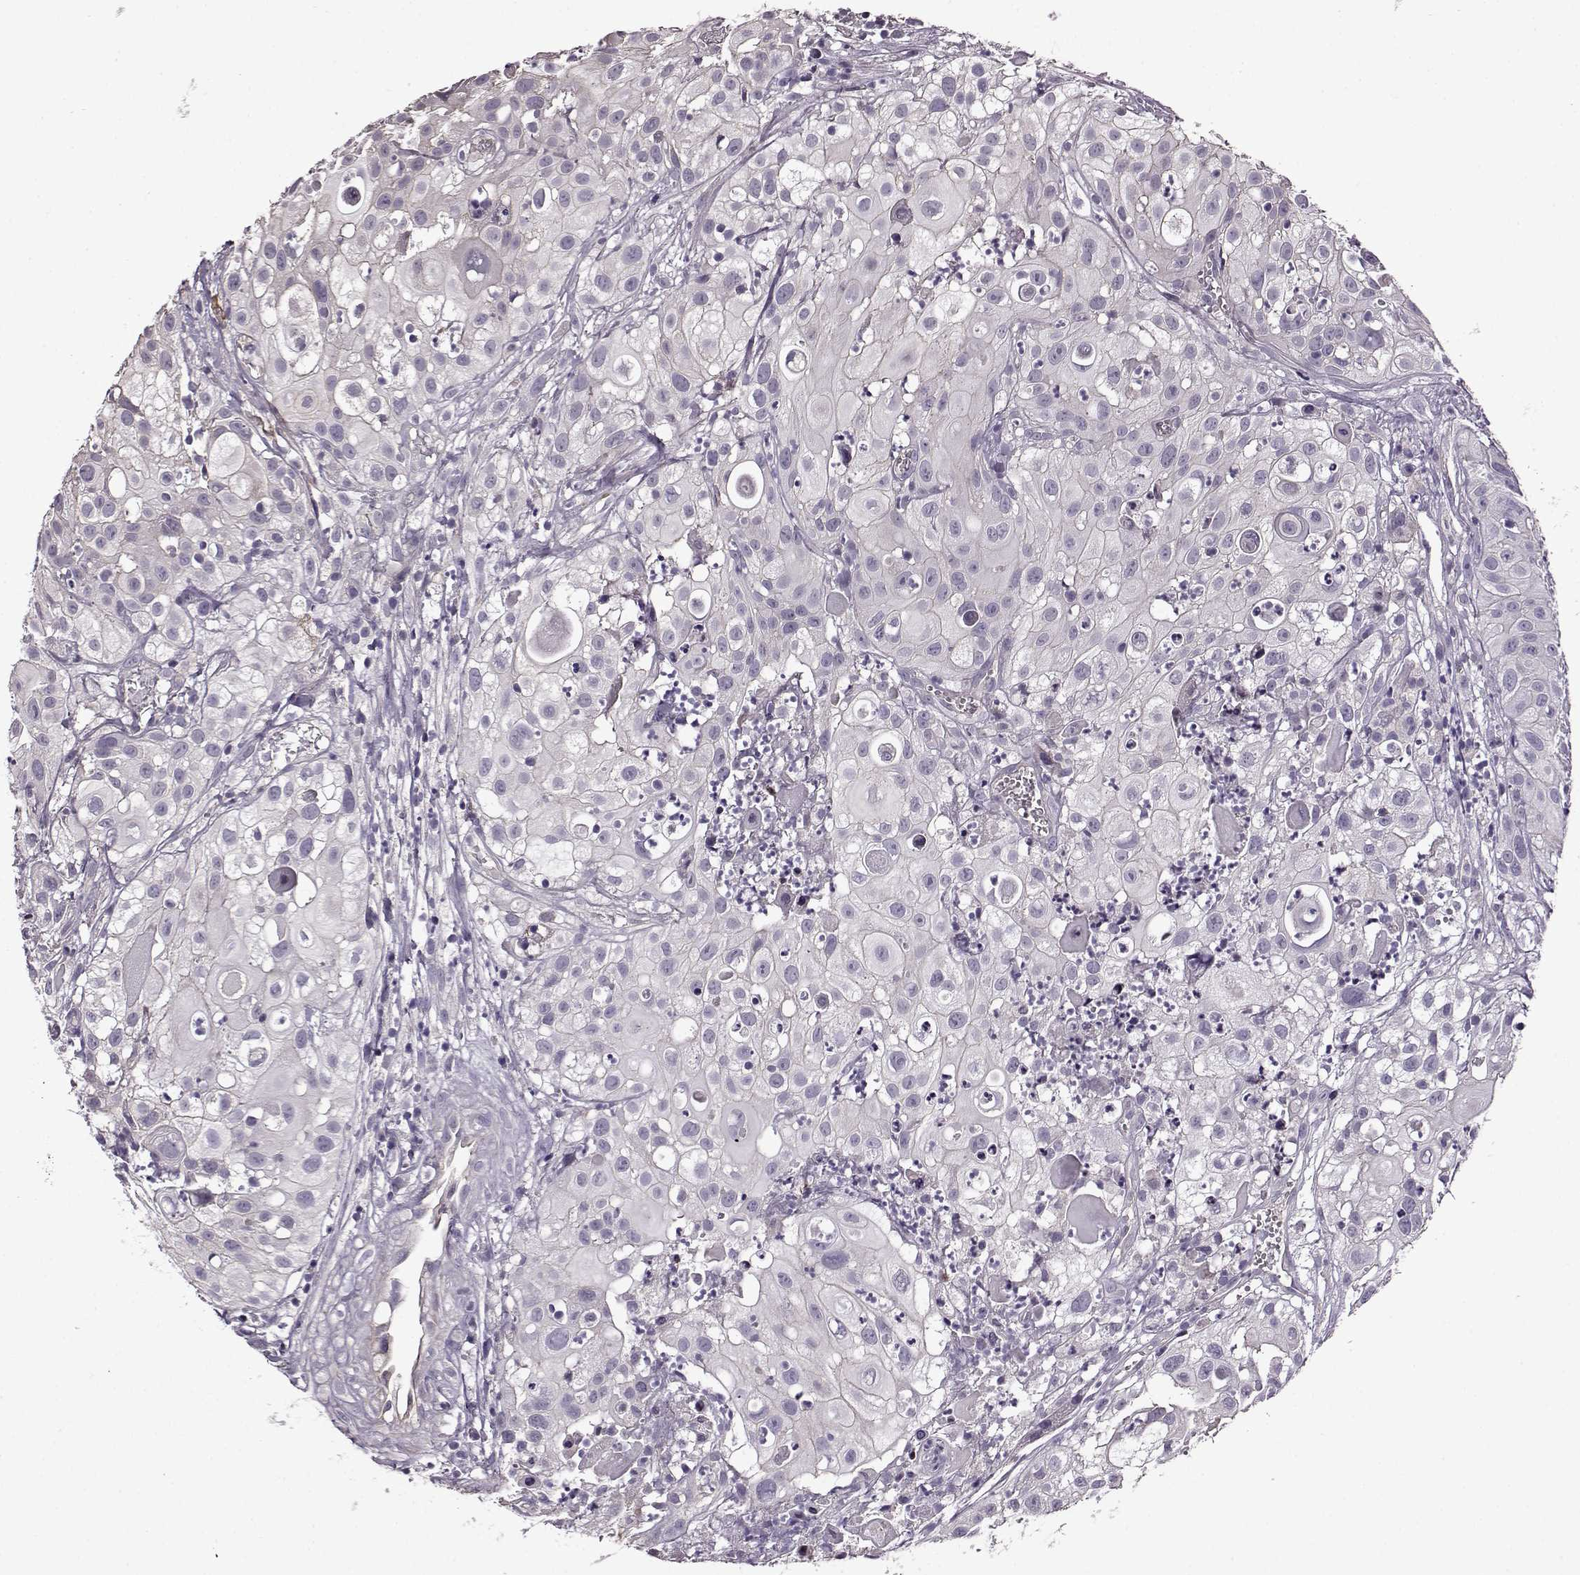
{"staining": {"intensity": "negative", "quantity": "none", "location": "none"}, "tissue": "urothelial cancer", "cell_type": "Tumor cells", "image_type": "cancer", "snomed": [{"axis": "morphology", "description": "Urothelial carcinoma, High grade"}, {"axis": "topography", "description": "Urinary bladder"}], "caption": "Tumor cells are negative for protein expression in human urothelial cancer. (Brightfield microscopy of DAB IHC at high magnification).", "gene": "EDDM3B", "patient": {"sex": "female", "age": 79}}